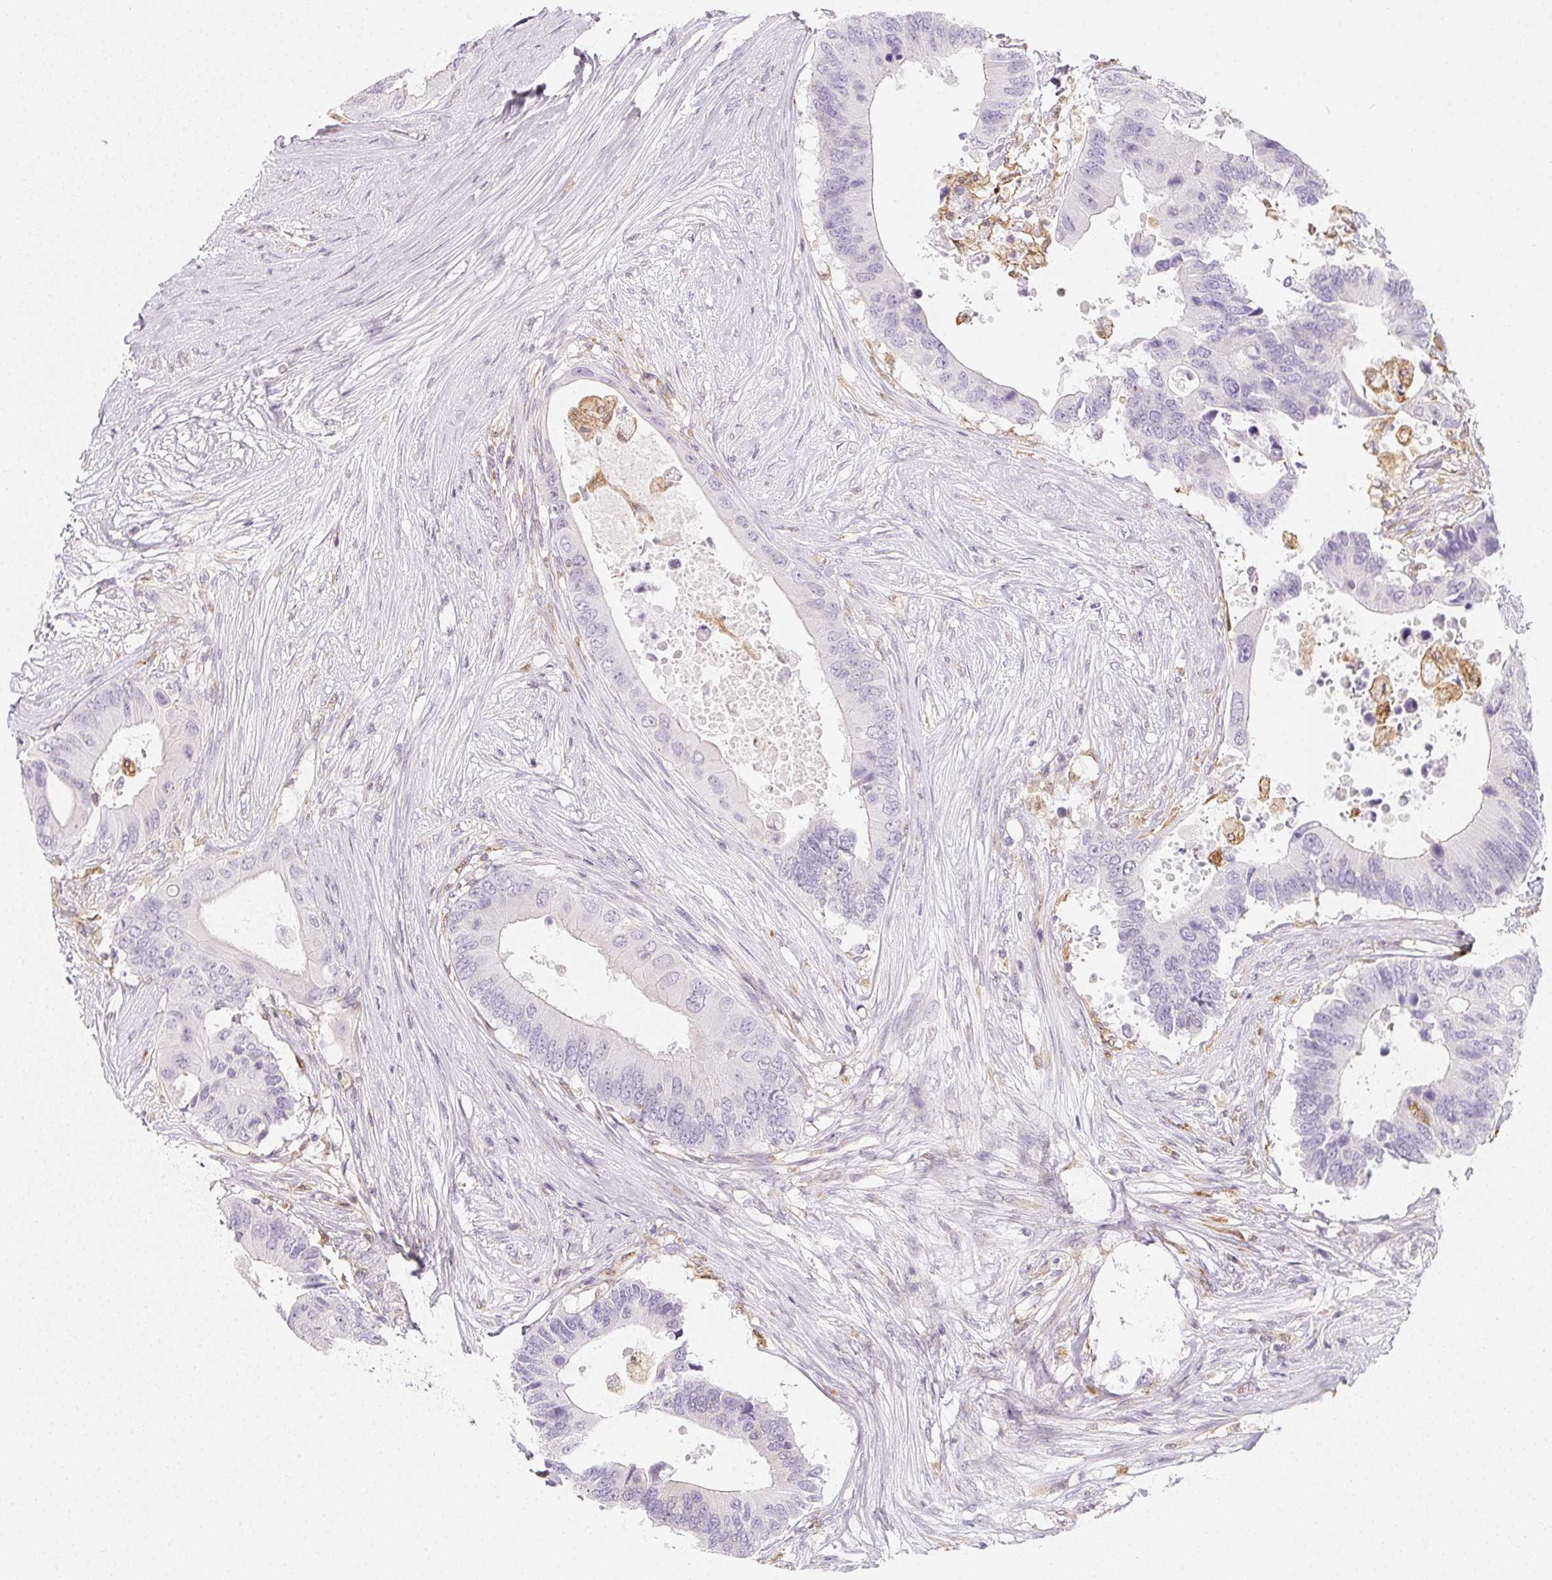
{"staining": {"intensity": "negative", "quantity": "none", "location": "none"}, "tissue": "colorectal cancer", "cell_type": "Tumor cells", "image_type": "cancer", "snomed": [{"axis": "morphology", "description": "Adenocarcinoma, NOS"}, {"axis": "topography", "description": "Colon"}], "caption": "Adenocarcinoma (colorectal) stained for a protein using IHC displays no expression tumor cells.", "gene": "SOAT1", "patient": {"sex": "male", "age": 71}}